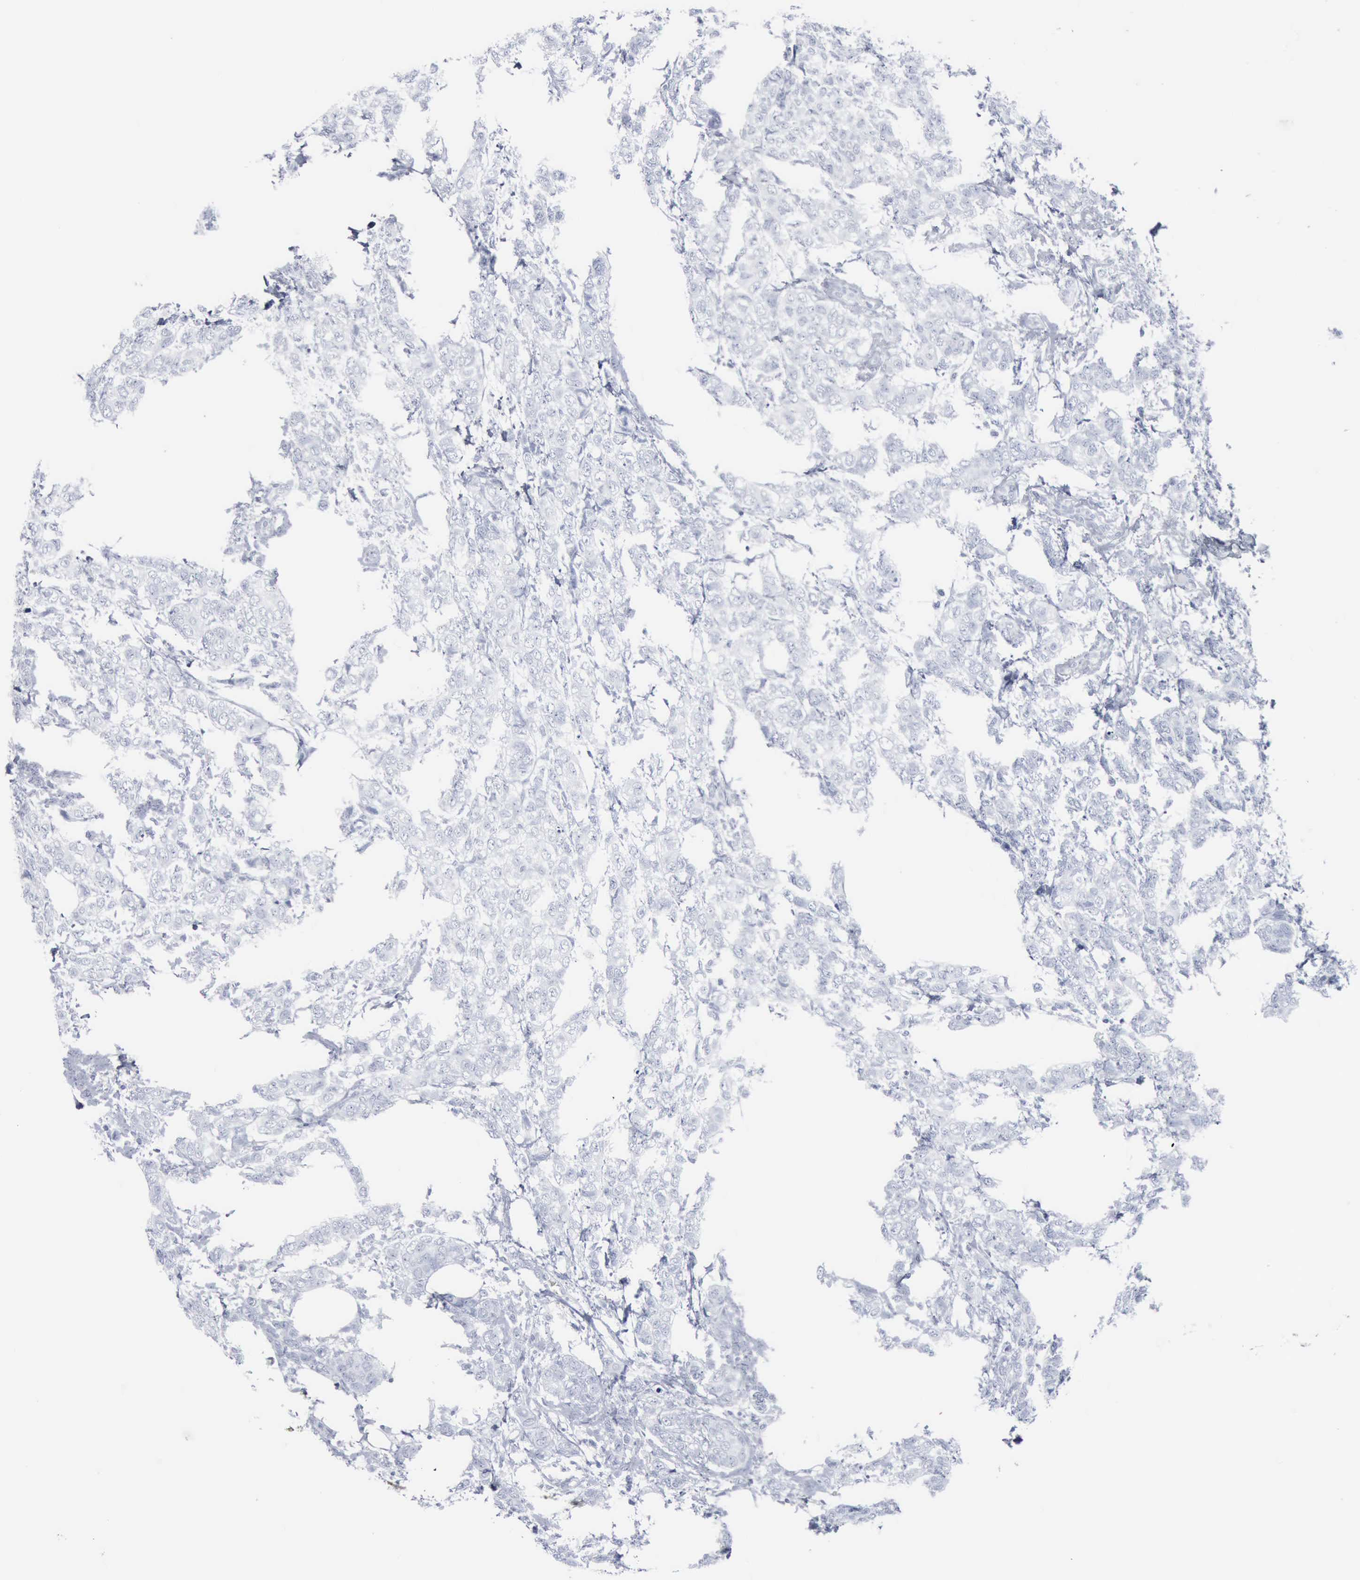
{"staining": {"intensity": "negative", "quantity": "none", "location": "none"}, "tissue": "breast cancer", "cell_type": "Tumor cells", "image_type": "cancer", "snomed": [{"axis": "morphology", "description": "Lobular carcinoma"}, {"axis": "topography", "description": "Breast"}], "caption": "Immunohistochemistry image of neoplastic tissue: breast cancer (lobular carcinoma) stained with DAB shows no significant protein staining in tumor cells.", "gene": "DMD", "patient": {"sex": "female", "age": 60}}